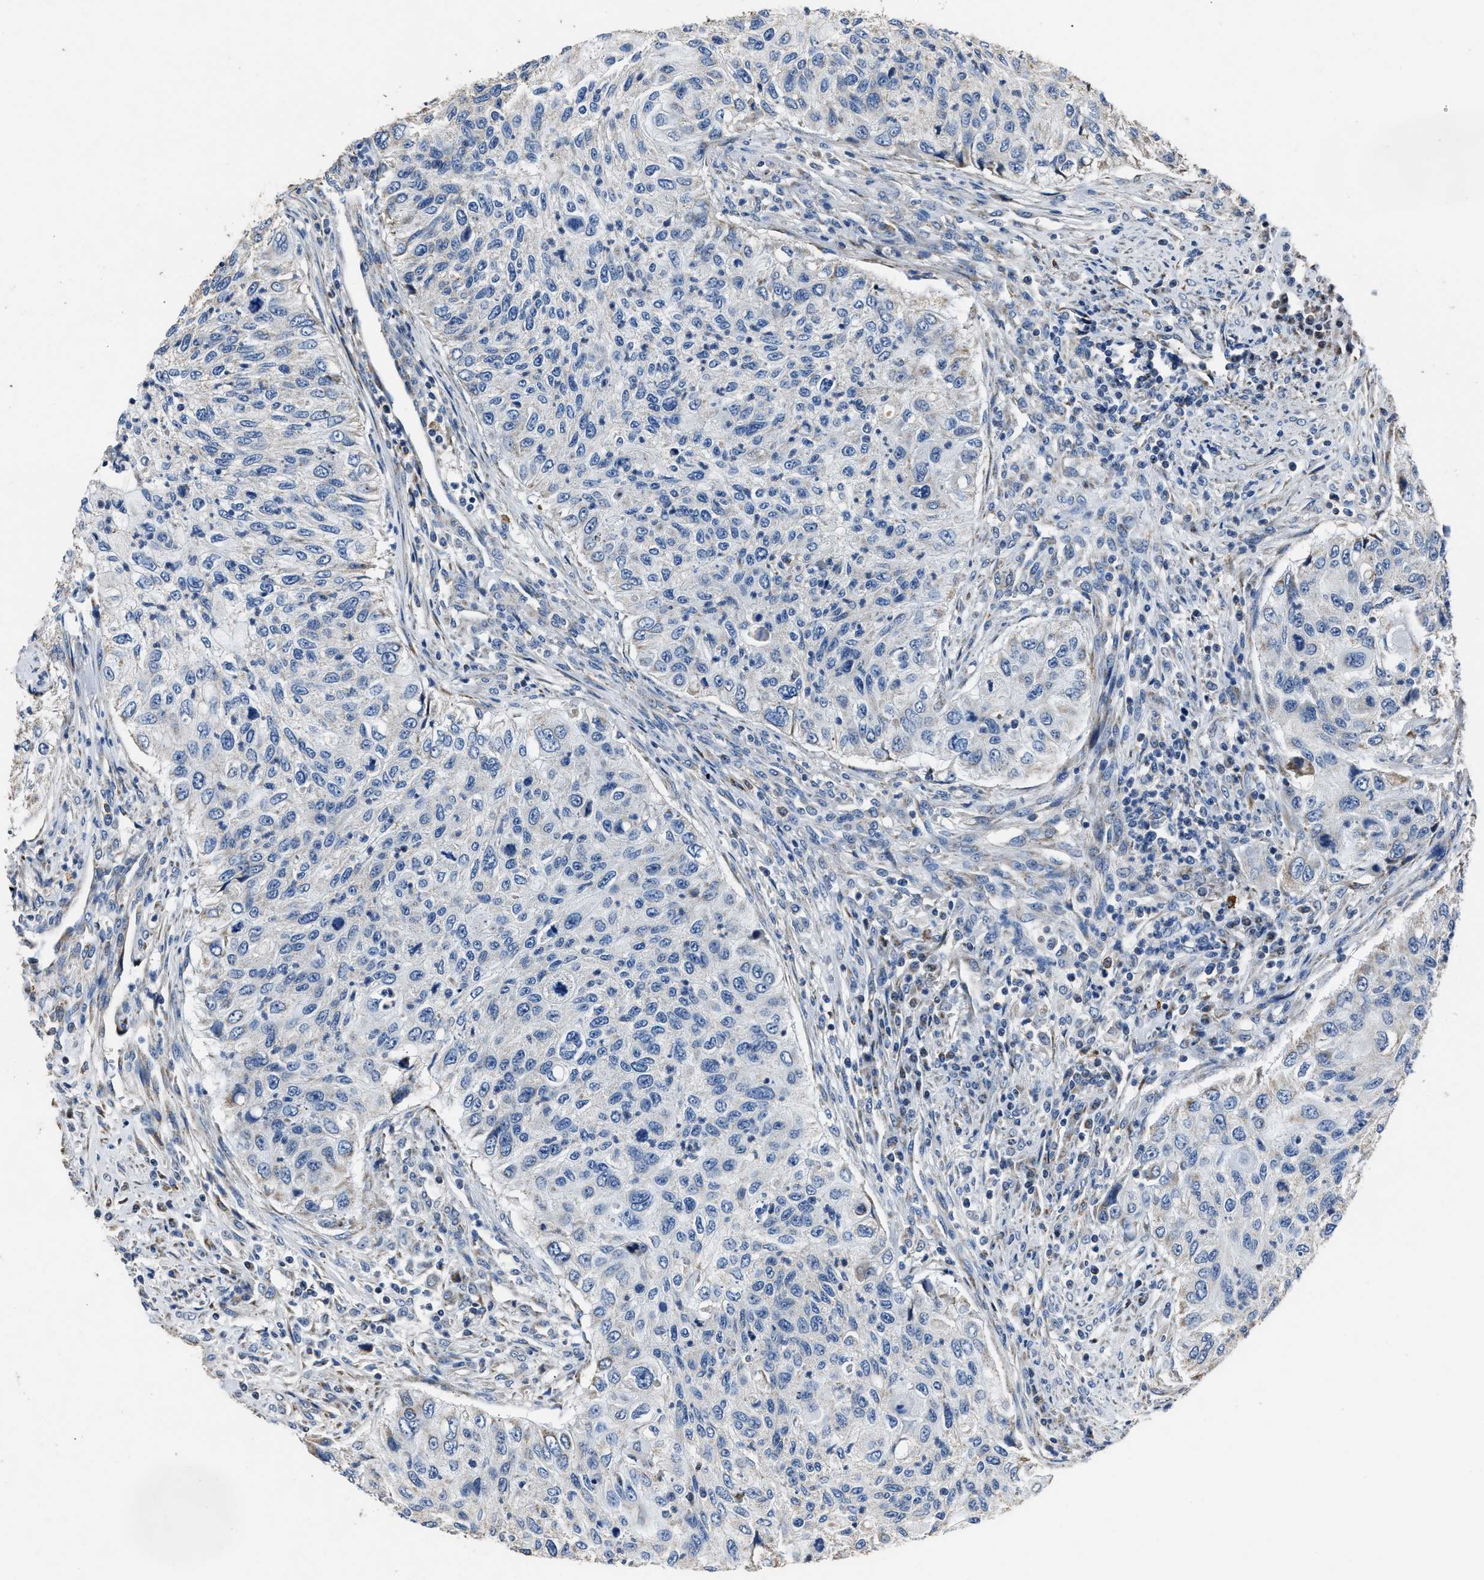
{"staining": {"intensity": "negative", "quantity": "none", "location": "none"}, "tissue": "urothelial cancer", "cell_type": "Tumor cells", "image_type": "cancer", "snomed": [{"axis": "morphology", "description": "Urothelial carcinoma, High grade"}, {"axis": "topography", "description": "Urinary bladder"}], "caption": "A high-resolution histopathology image shows immunohistochemistry (IHC) staining of urothelial cancer, which shows no significant staining in tumor cells.", "gene": "NSUN5", "patient": {"sex": "female", "age": 60}}